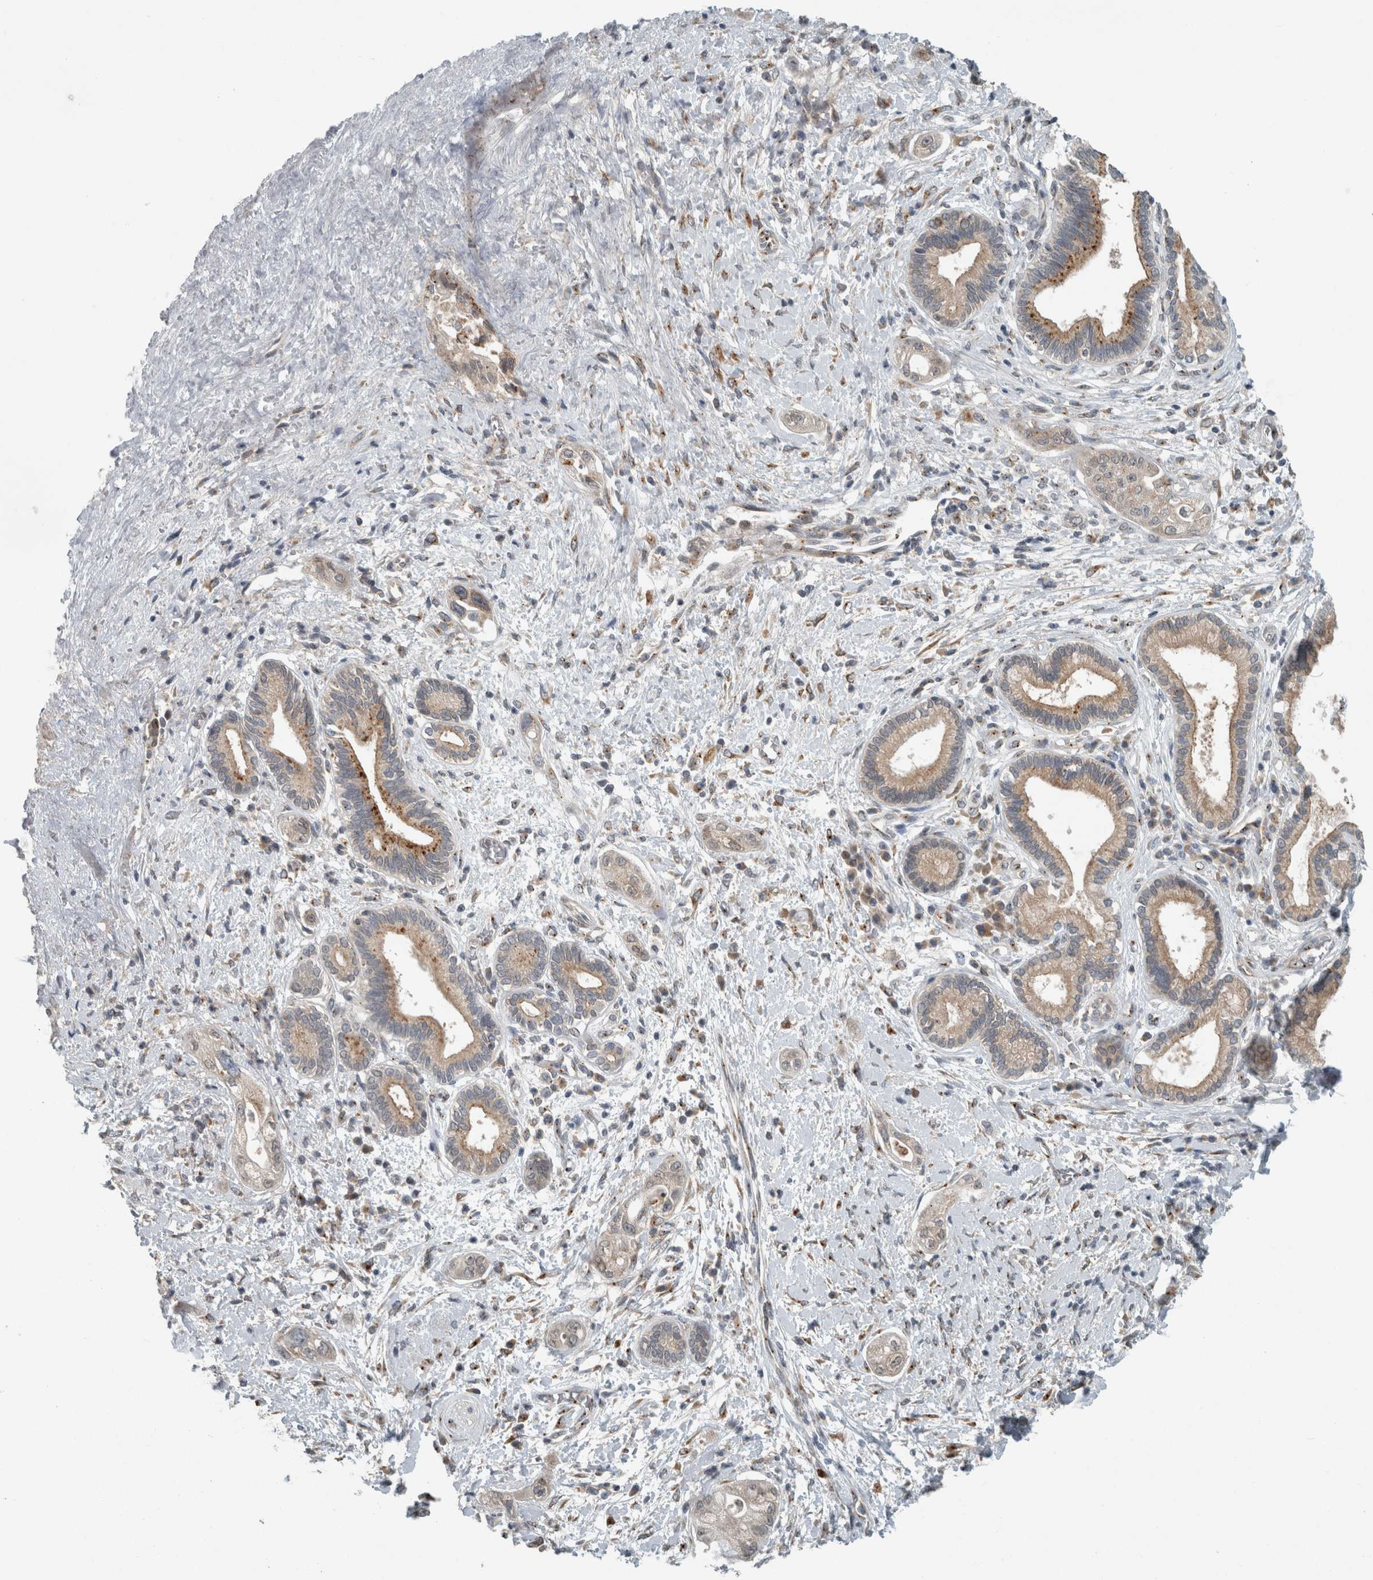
{"staining": {"intensity": "moderate", "quantity": "25%-75%", "location": "cytoplasmic/membranous"}, "tissue": "pancreatic cancer", "cell_type": "Tumor cells", "image_type": "cancer", "snomed": [{"axis": "morphology", "description": "Adenocarcinoma, NOS"}, {"axis": "topography", "description": "Pancreas"}], "caption": "Immunohistochemical staining of adenocarcinoma (pancreatic) displays medium levels of moderate cytoplasmic/membranous positivity in about 25%-75% of tumor cells. The staining is performed using DAB (3,3'-diaminobenzidine) brown chromogen to label protein expression. The nuclei are counter-stained blue using hematoxylin.", "gene": "KIF1C", "patient": {"sex": "male", "age": 58}}